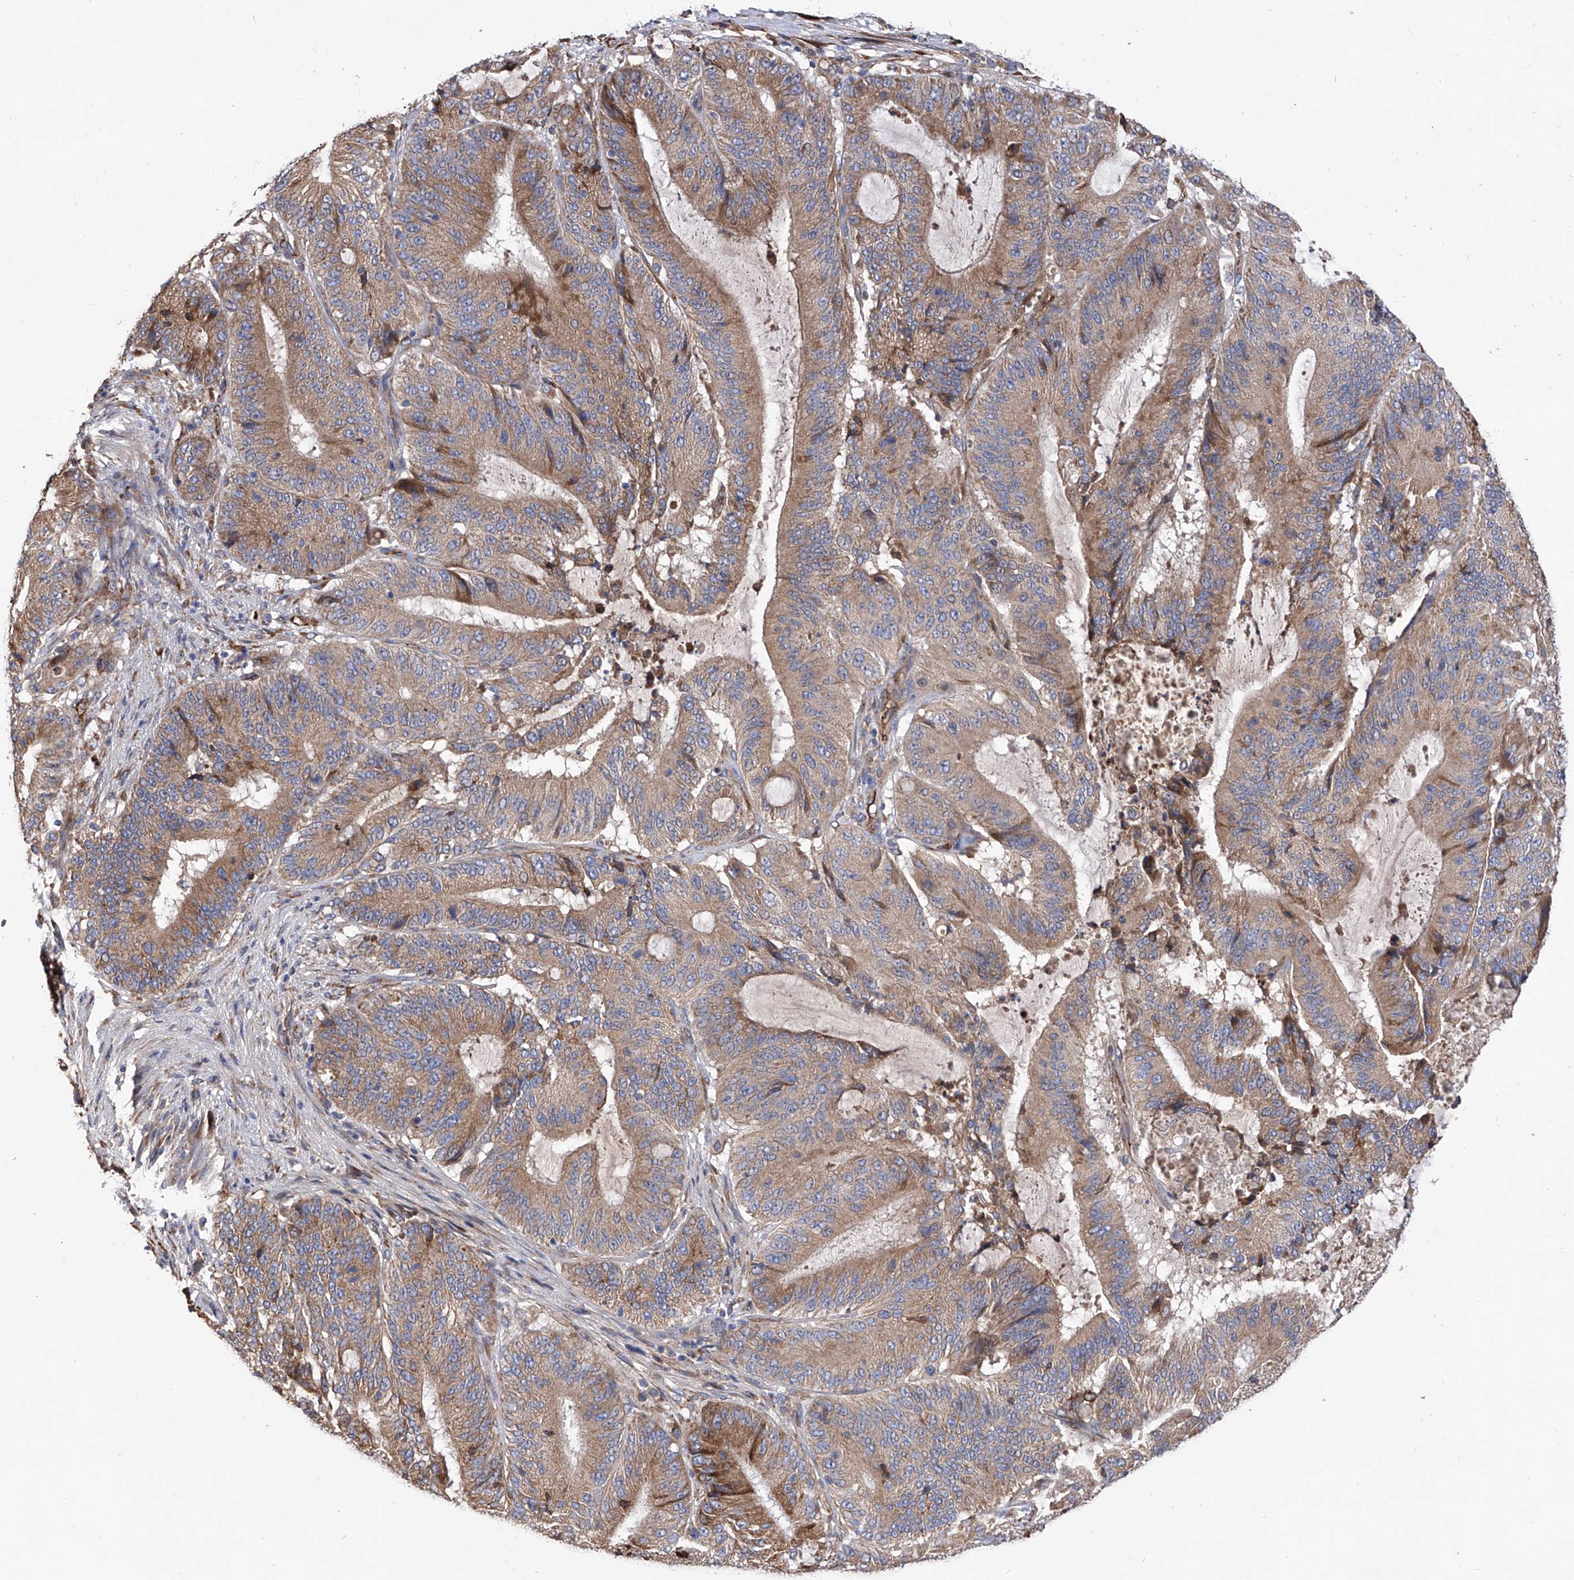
{"staining": {"intensity": "moderate", "quantity": ">75%", "location": "cytoplasmic/membranous"}, "tissue": "liver cancer", "cell_type": "Tumor cells", "image_type": "cancer", "snomed": [{"axis": "morphology", "description": "Normal tissue, NOS"}, {"axis": "morphology", "description": "Cholangiocarcinoma"}, {"axis": "topography", "description": "Liver"}, {"axis": "topography", "description": "Peripheral nerve tissue"}], "caption": "DAB immunohistochemical staining of liver cancer (cholangiocarcinoma) demonstrates moderate cytoplasmic/membranous protein positivity in about >75% of tumor cells. The staining is performed using DAB (3,3'-diaminobenzidine) brown chromogen to label protein expression. The nuclei are counter-stained blue using hematoxylin.", "gene": "INPP5B", "patient": {"sex": "female", "age": 73}}